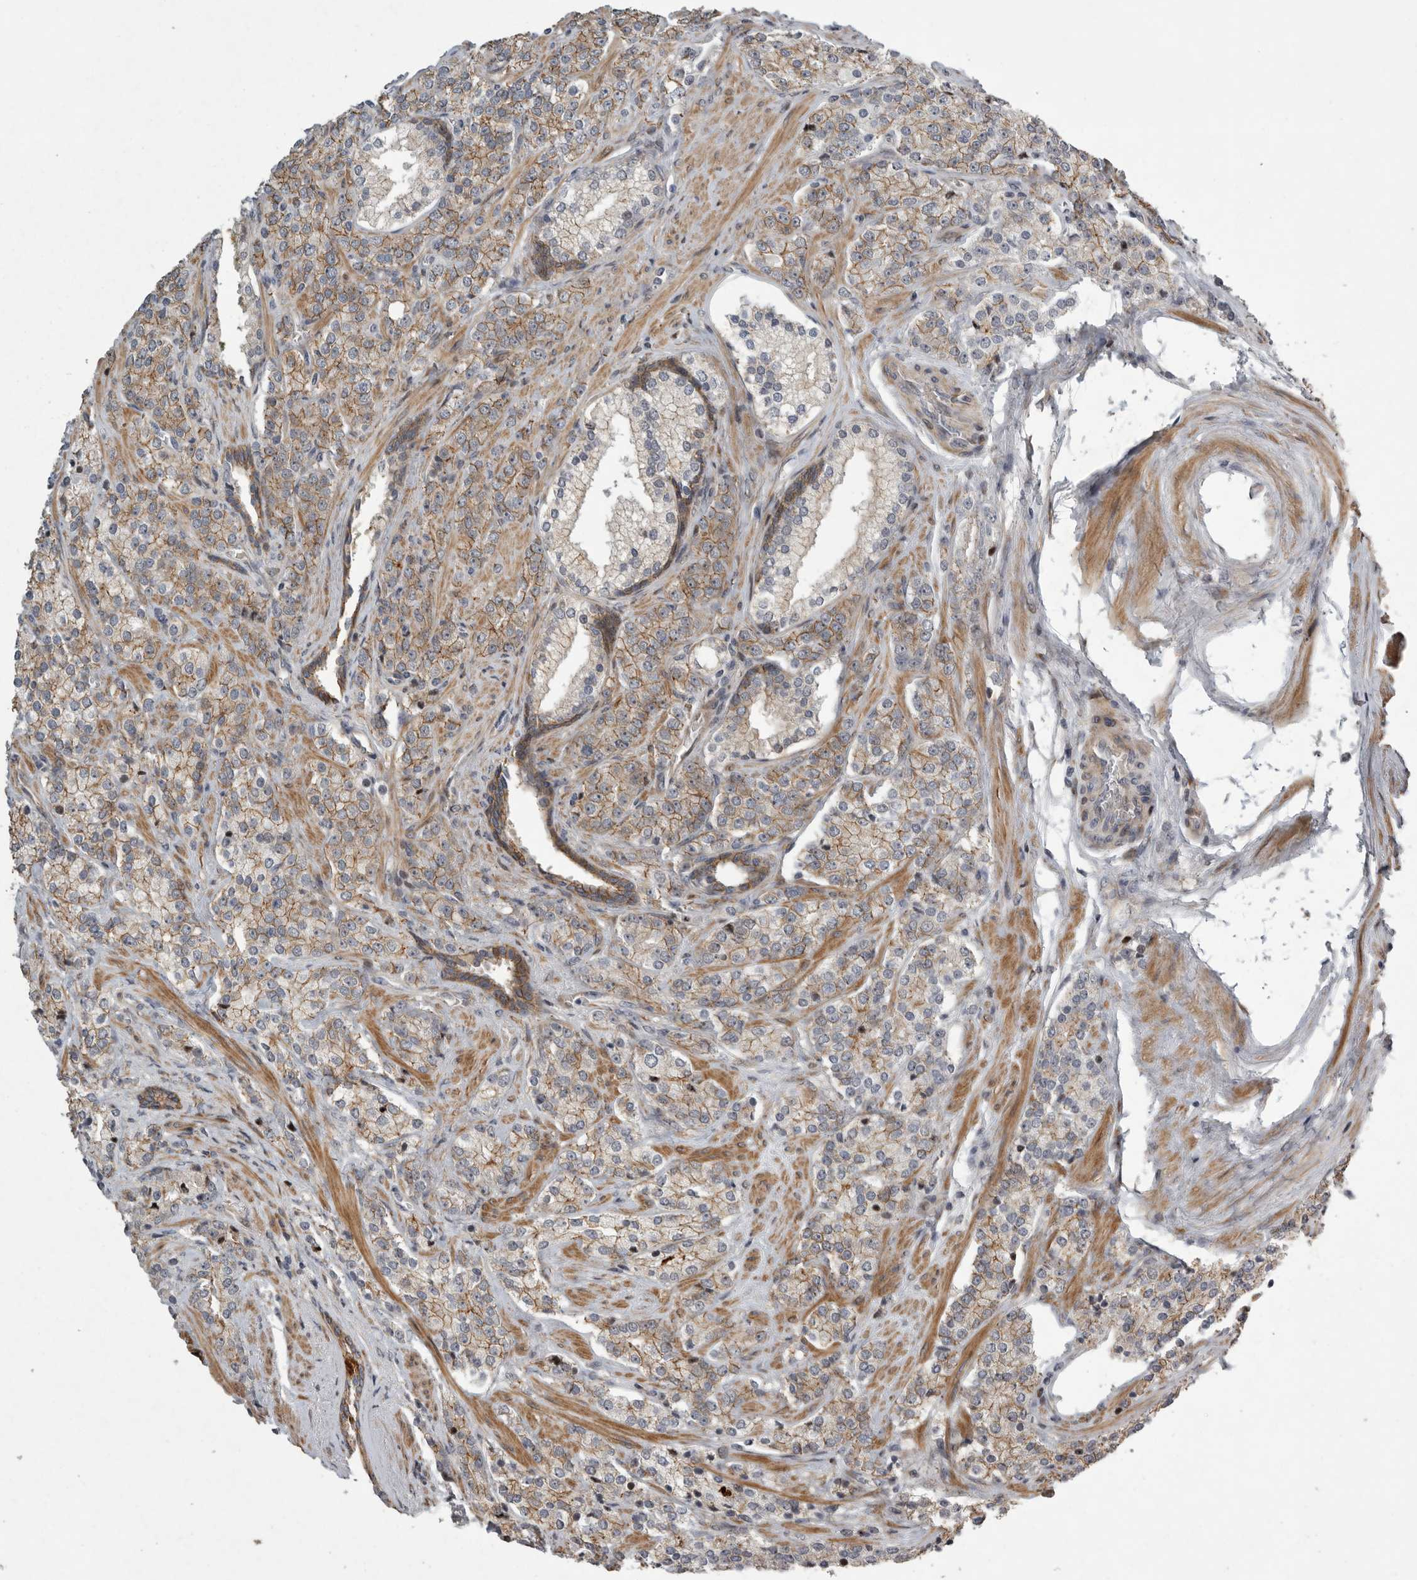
{"staining": {"intensity": "moderate", "quantity": ">75%", "location": "cytoplasmic/membranous"}, "tissue": "prostate cancer", "cell_type": "Tumor cells", "image_type": "cancer", "snomed": [{"axis": "morphology", "description": "Adenocarcinoma, High grade"}, {"axis": "topography", "description": "Prostate"}], "caption": "A high-resolution micrograph shows IHC staining of adenocarcinoma (high-grade) (prostate), which displays moderate cytoplasmic/membranous positivity in about >75% of tumor cells. (Brightfield microscopy of DAB IHC at high magnification).", "gene": "MPDZ", "patient": {"sex": "male", "age": 71}}